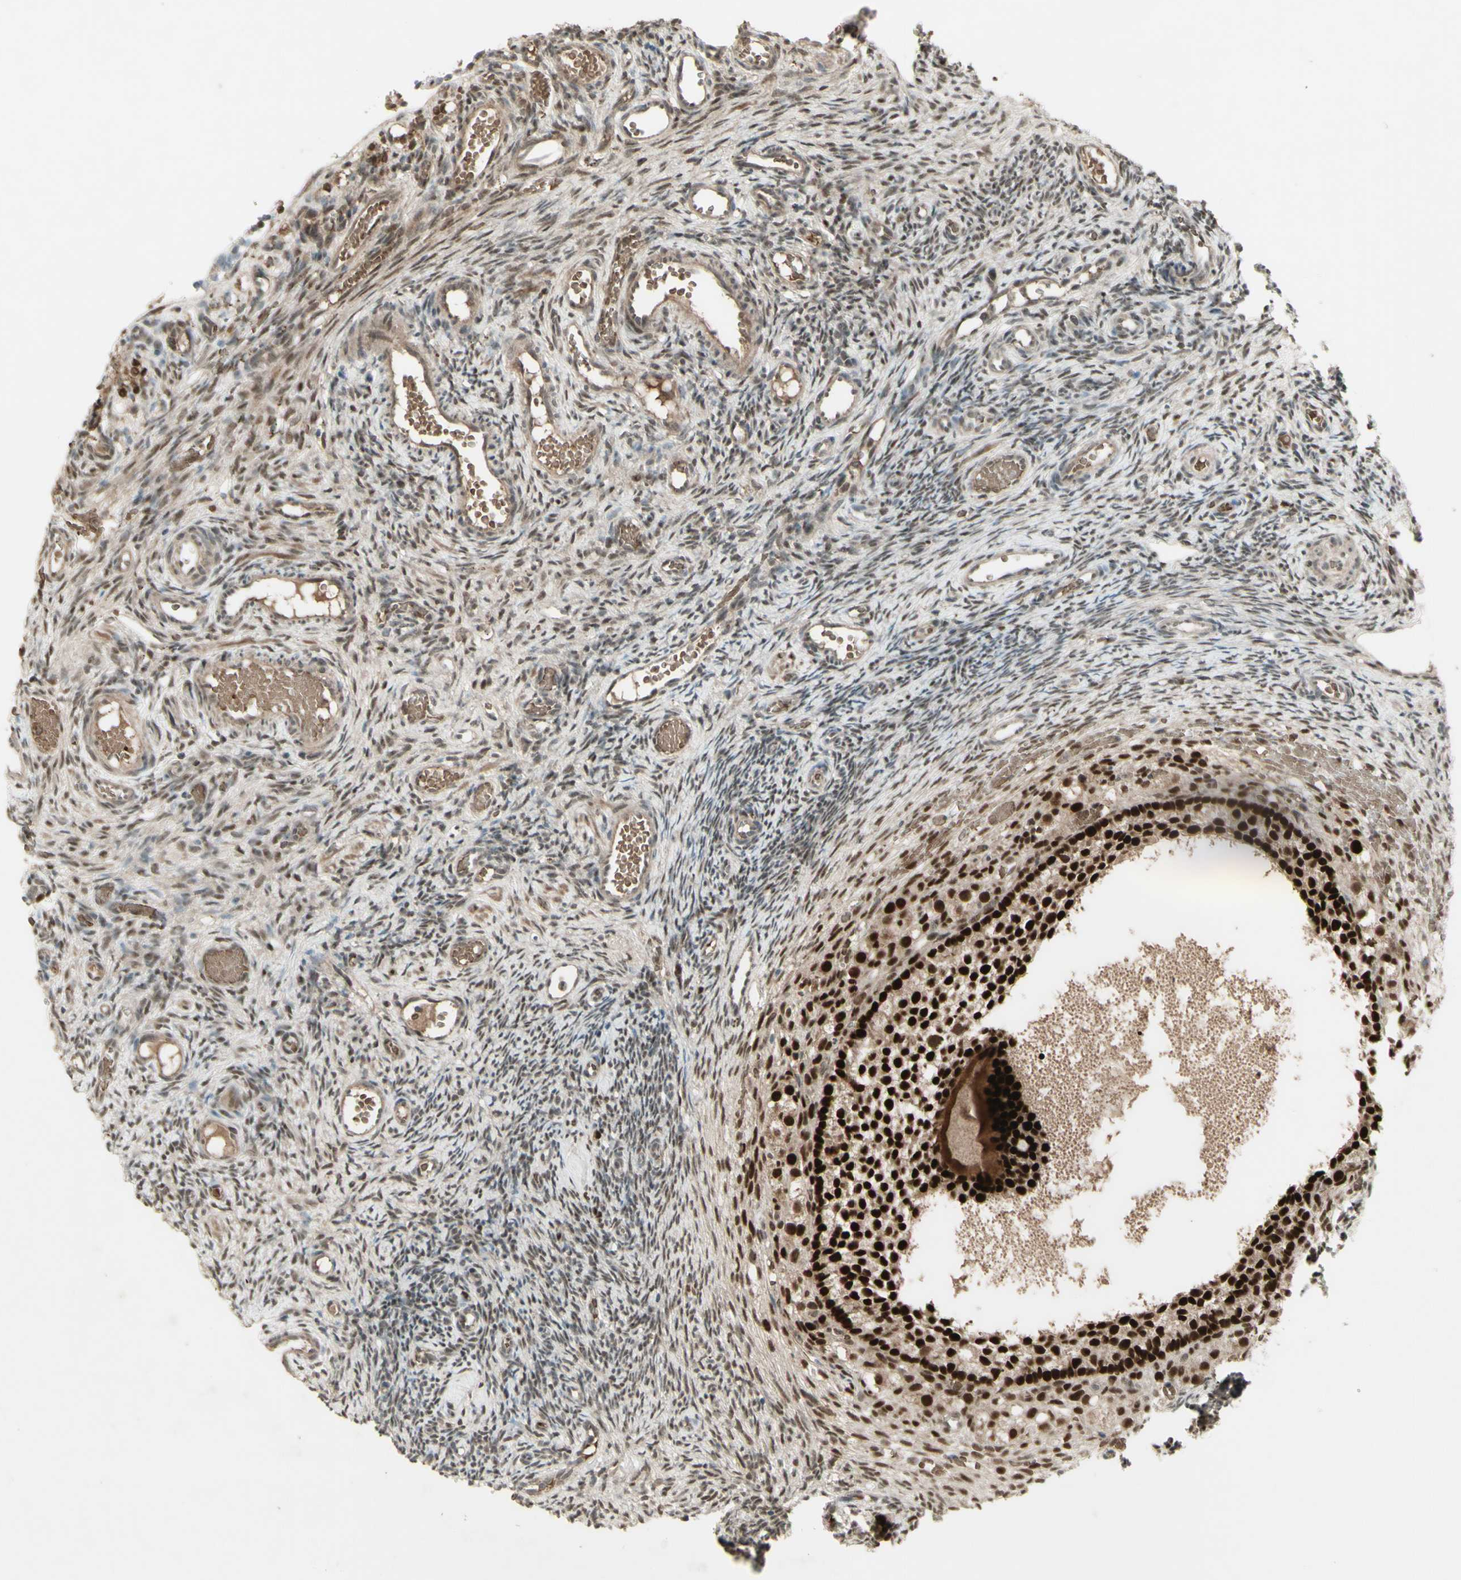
{"staining": {"intensity": "strong", "quantity": ">75%", "location": "cytoplasmic/membranous,nuclear"}, "tissue": "ovary", "cell_type": "Follicle cells", "image_type": "normal", "snomed": [{"axis": "morphology", "description": "Normal tissue, NOS"}, {"axis": "topography", "description": "Ovary"}], "caption": "Protein analysis of unremarkable ovary demonstrates strong cytoplasmic/membranous,nuclear staining in about >75% of follicle cells.", "gene": "MSH6", "patient": {"sex": "female", "age": 35}}